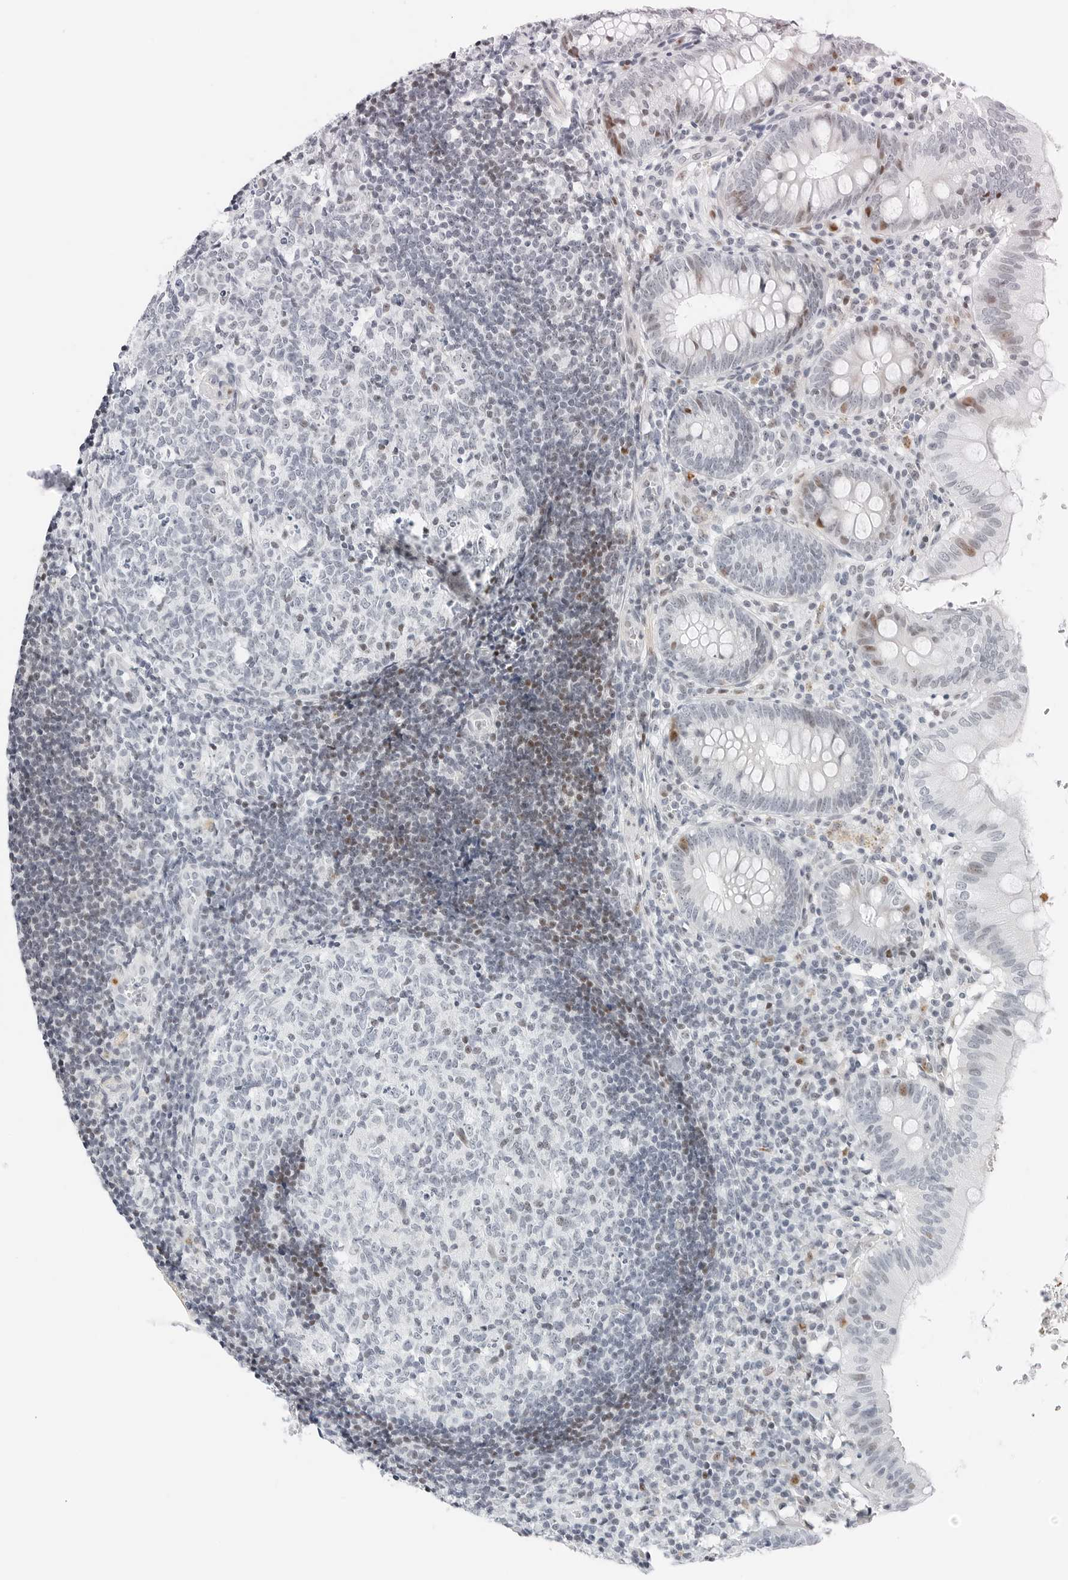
{"staining": {"intensity": "moderate", "quantity": "<25%", "location": "nuclear"}, "tissue": "appendix", "cell_type": "Glandular cells", "image_type": "normal", "snomed": [{"axis": "morphology", "description": "Normal tissue, NOS"}, {"axis": "topography", "description": "Appendix"}], "caption": "Immunohistochemical staining of unremarkable appendix shows low levels of moderate nuclear staining in about <25% of glandular cells.", "gene": "NTMT2", "patient": {"sex": "male", "age": 8}}